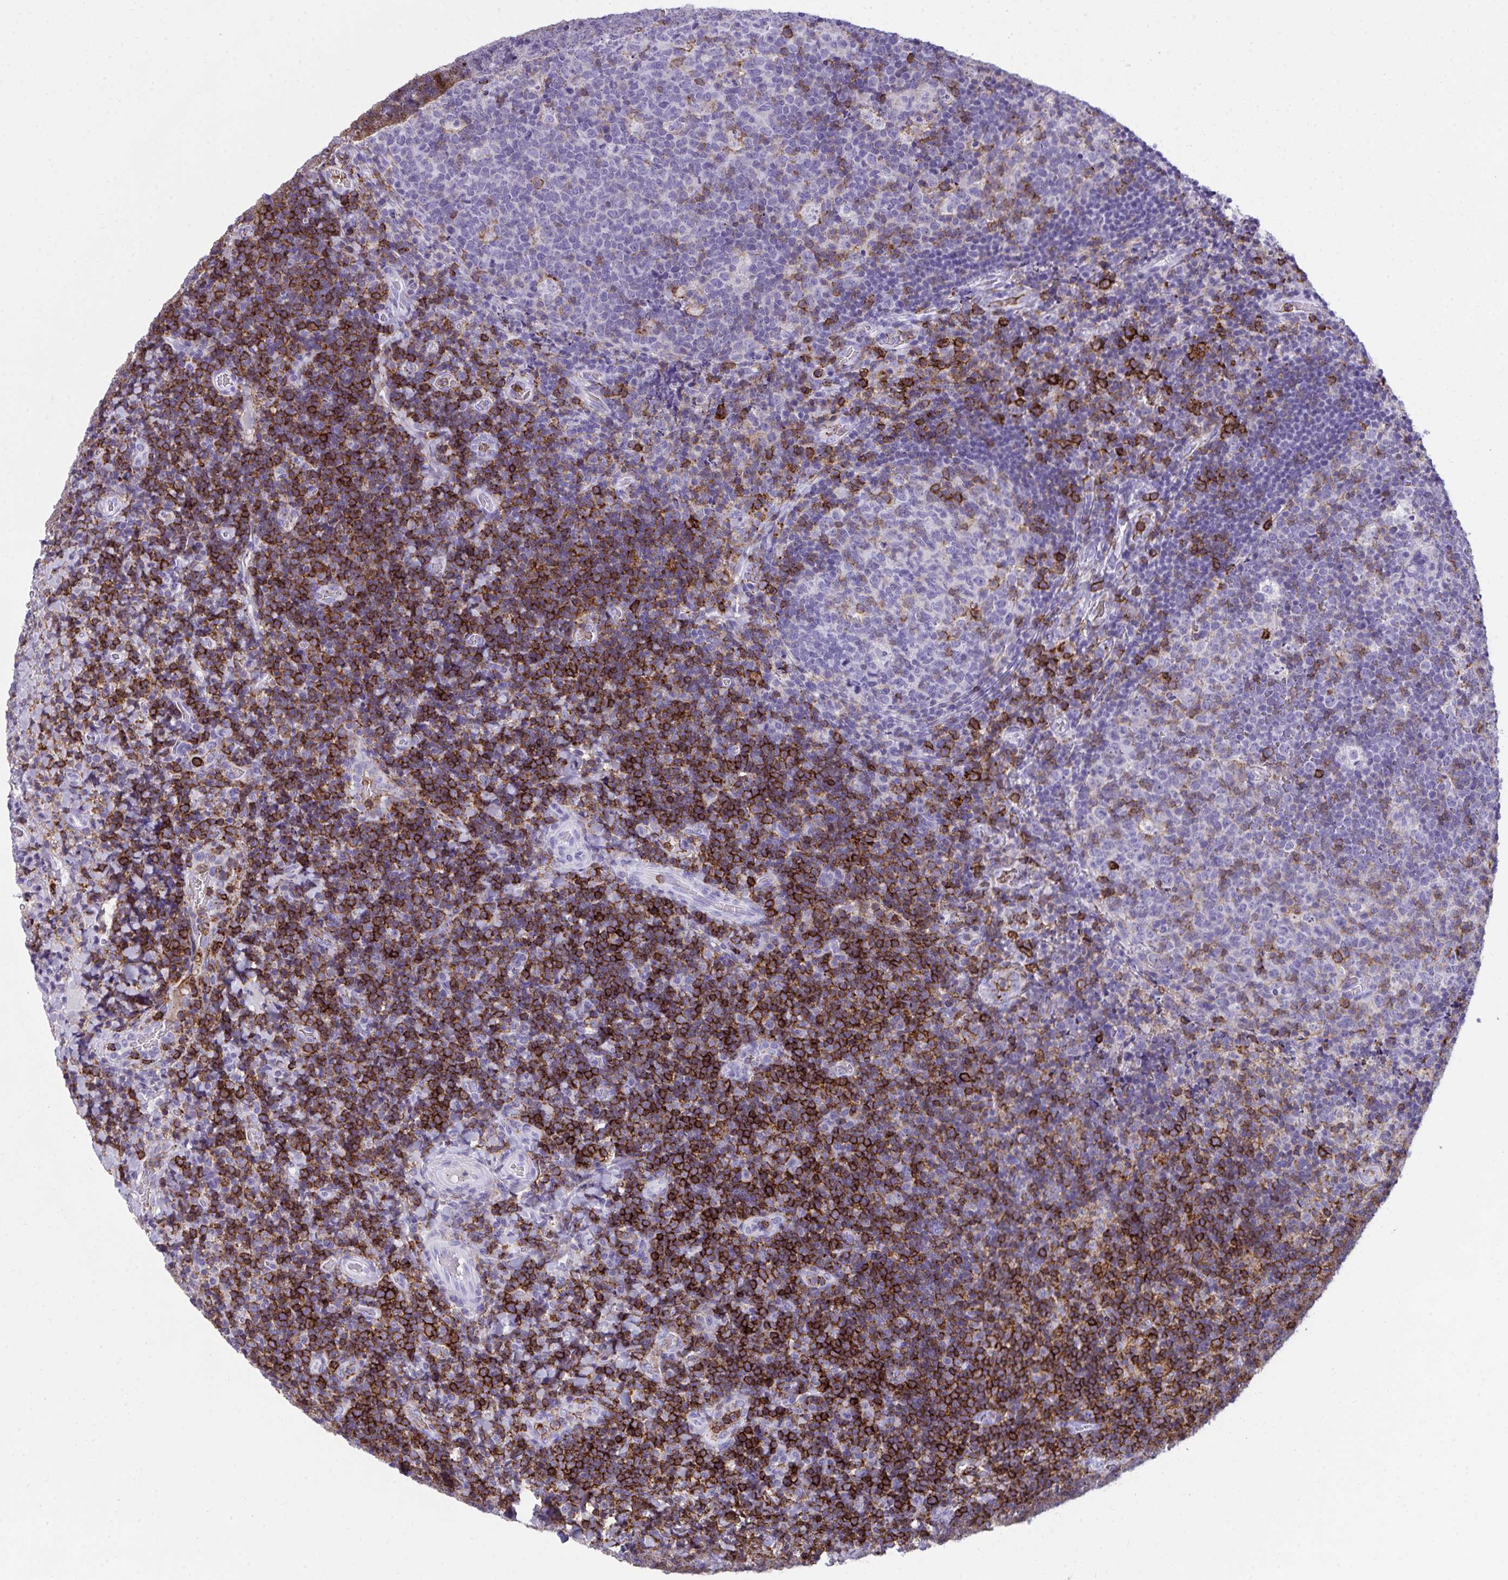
{"staining": {"intensity": "moderate", "quantity": "<25%", "location": "cytoplasmic/membranous"}, "tissue": "tonsil", "cell_type": "Germinal center cells", "image_type": "normal", "snomed": [{"axis": "morphology", "description": "Normal tissue, NOS"}, {"axis": "topography", "description": "Tonsil"}], "caption": "Protein positivity by immunohistochemistry exhibits moderate cytoplasmic/membranous staining in about <25% of germinal center cells in unremarkable tonsil.", "gene": "SPN", "patient": {"sex": "male", "age": 17}}